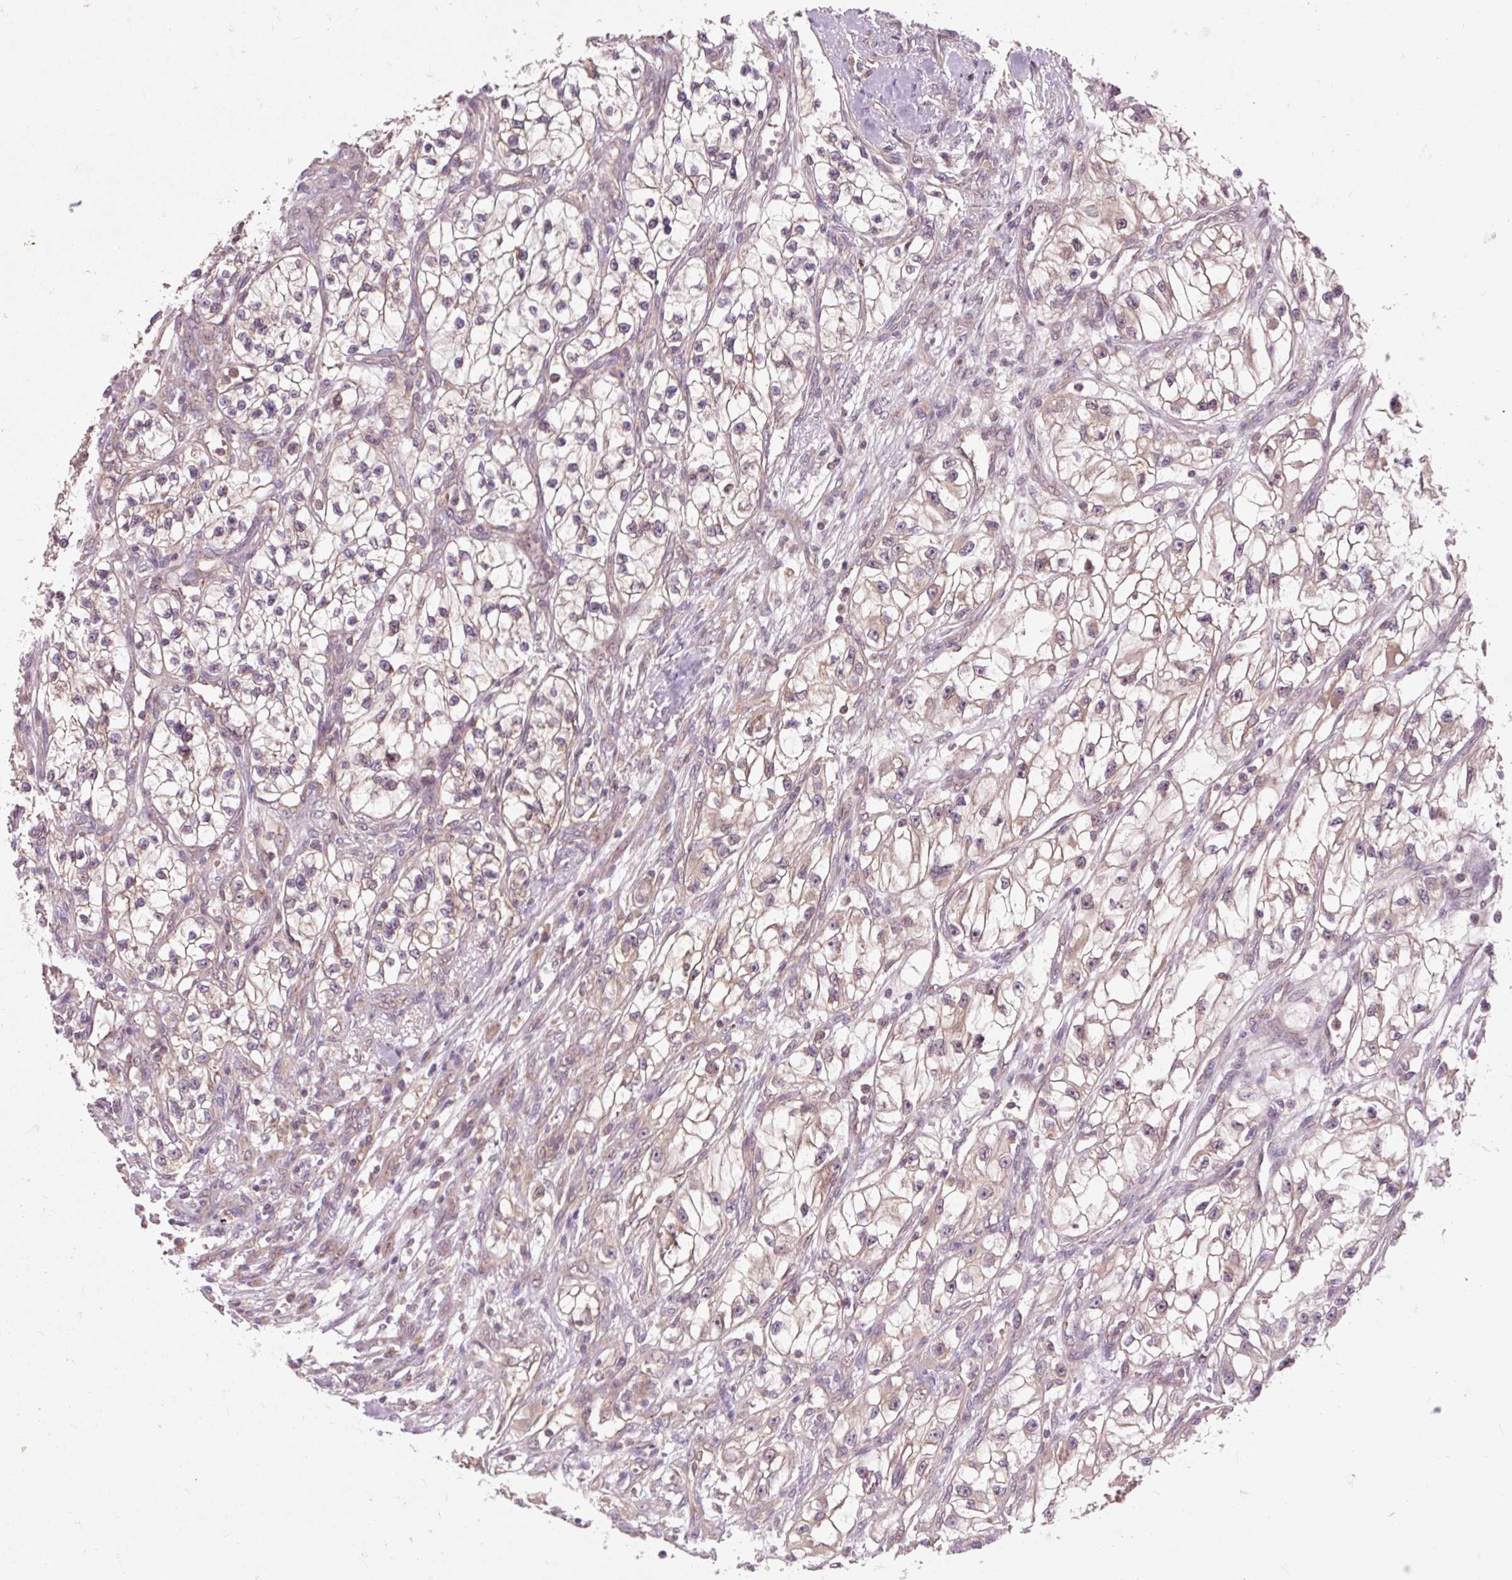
{"staining": {"intensity": "weak", "quantity": "<25%", "location": "cytoplasmic/membranous"}, "tissue": "renal cancer", "cell_type": "Tumor cells", "image_type": "cancer", "snomed": [{"axis": "morphology", "description": "Adenocarcinoma, NOS"}, {"axis": "topography", "description": "Kidney"}], "caption": "This is a histopathology image of IHC staining of adenocarcinoma (renal), which shows no staining in tumor cells.", "gene": "MMS19", "patient": {"sex": "female", "age": 57}}